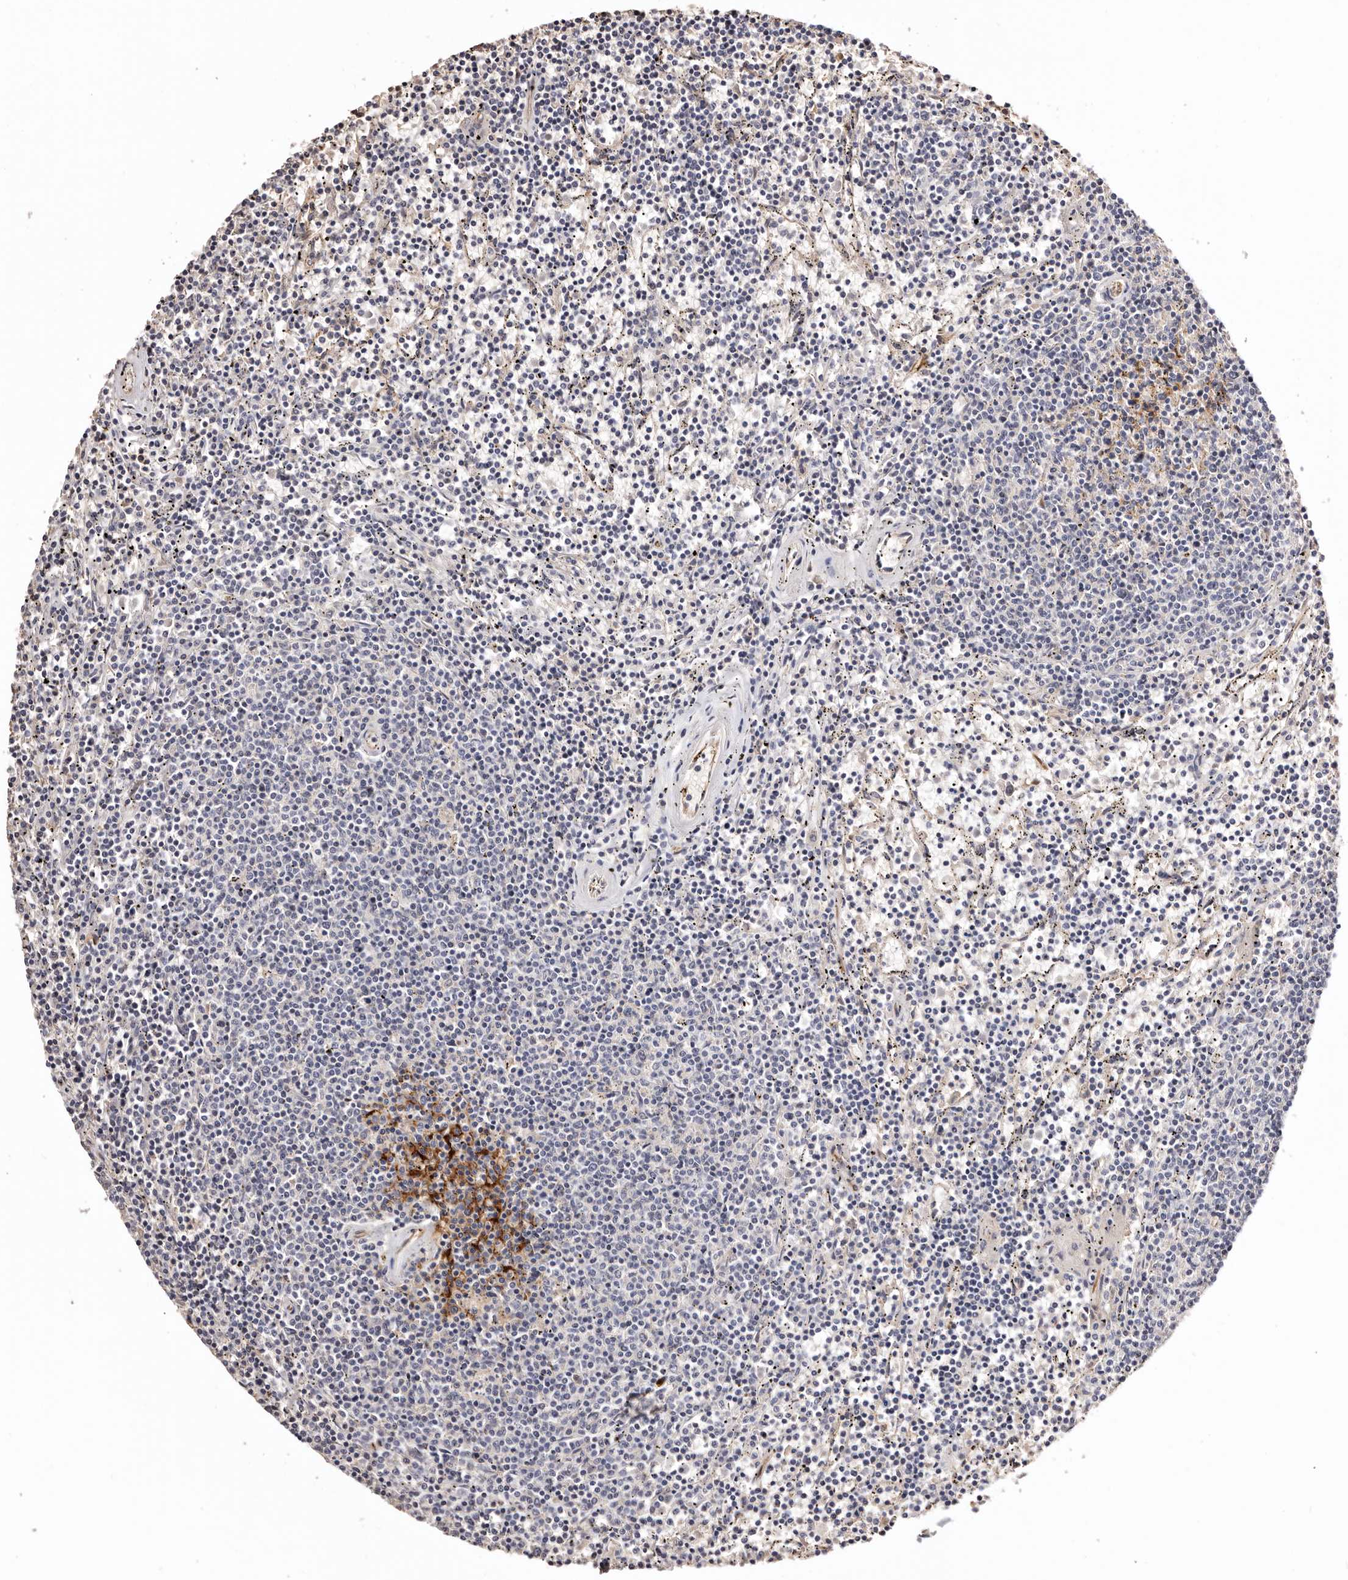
{"staining": {"intensity": "negative", "quantity": "none", "location": "none"}, "tissue": "lymphoma", "cell_type": "Tumor cells", "image_type": "cancer", "snomed": [{"axis": "morphology", "description": "Malignant lymphoma, non-Hodgkin's type, Low grade"}, {"axis": "topography", "description": "Spleen"}], "caption": "This is an immunohistochemistry (IHC) histopathology image of human low-grade malignant lymphoma, non-Hodgkin's type. There is no expression in tumor cells.", "gene": "ZNF557", "patient": {"sex": "female", "age": 50}}